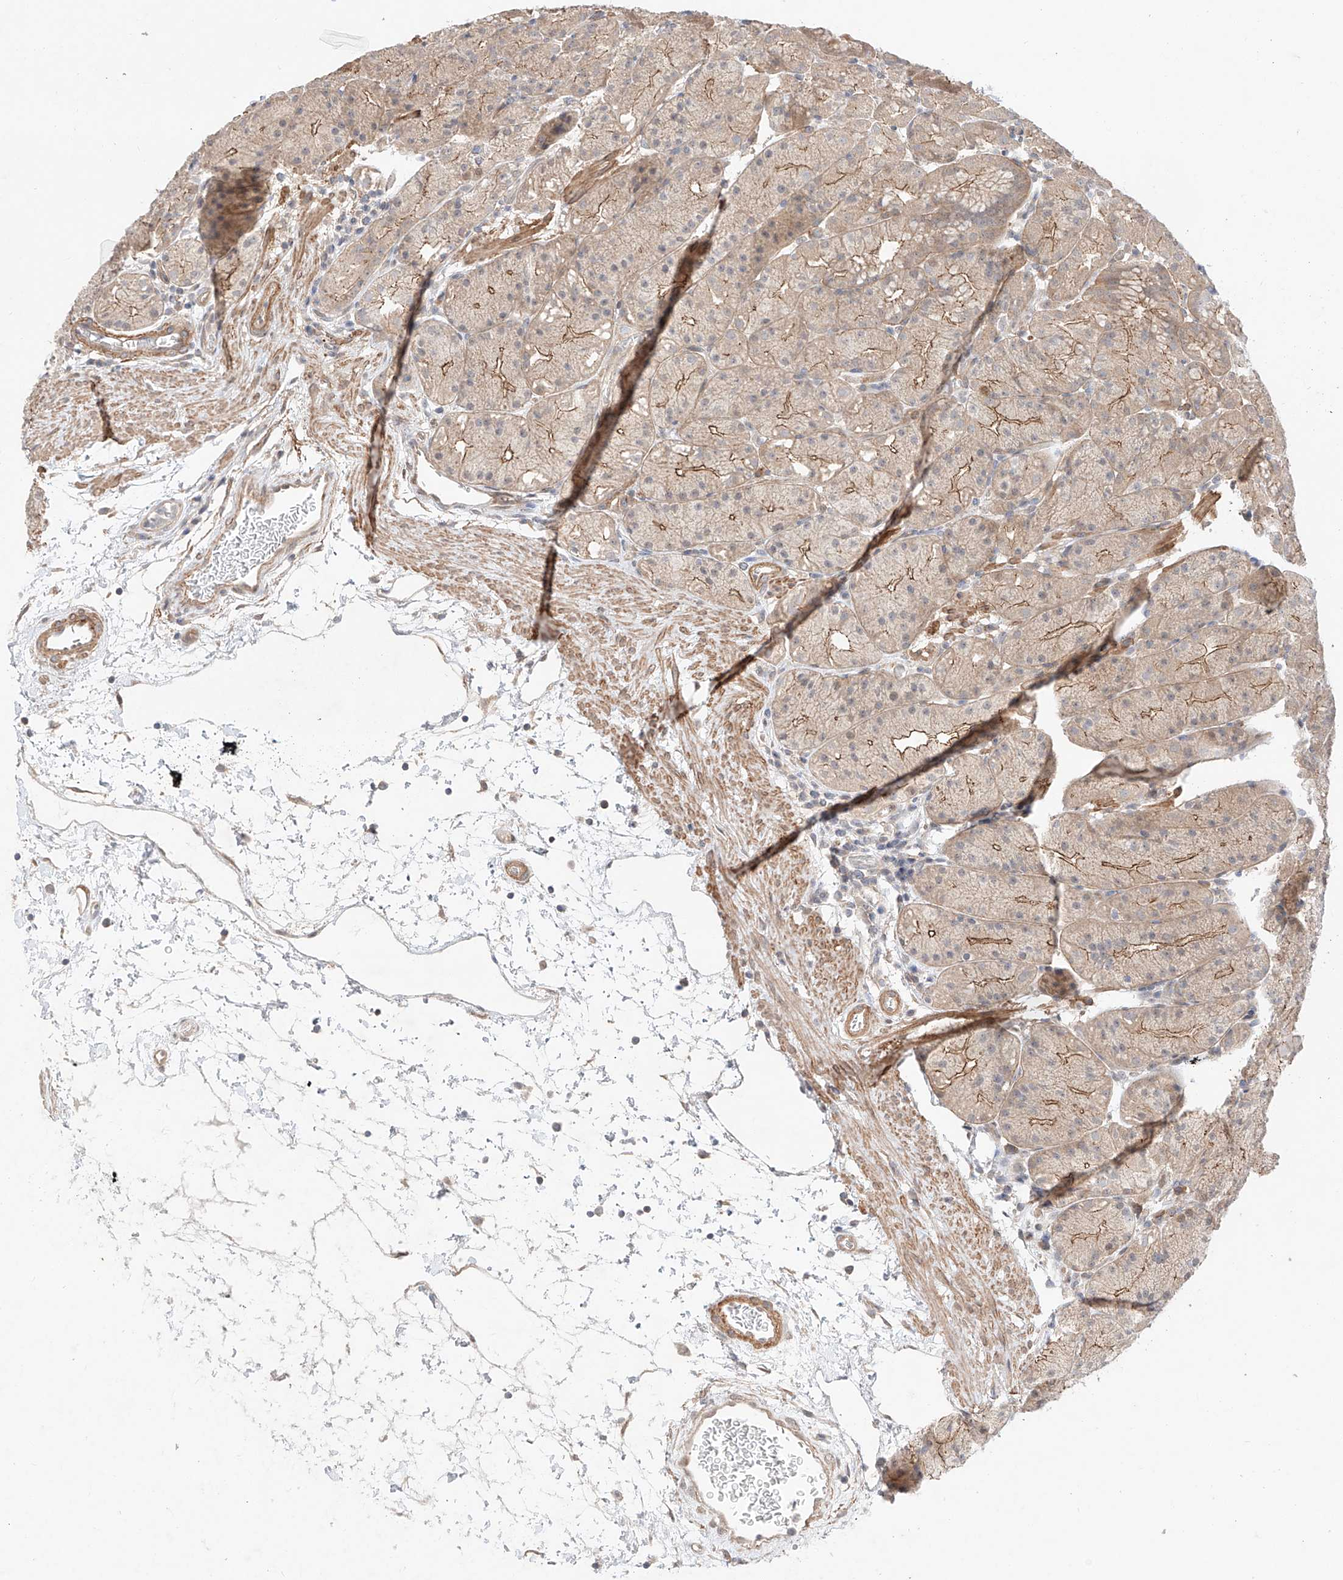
{"staining": {"intensity": "weak", "quantity": ">75%", "location": "cytoplasmic/membranous"}, "tissue": "stomach", "cell_type": "Glandular cells", "image_type": "normal", "snomed": [{"axis": "morphology", "description": "Normal tissue, NOS"}, {"axis": "topography", "description": "Stomach, upper"}], "caption": "This is a histology image of immunohistochemistry staining of unremarkable stomach, which shows weak staining in the cytoplasmic/membranous of glandular cells.", "gene": "TSR2", "patient": {"sex": "male", "age": 48}}